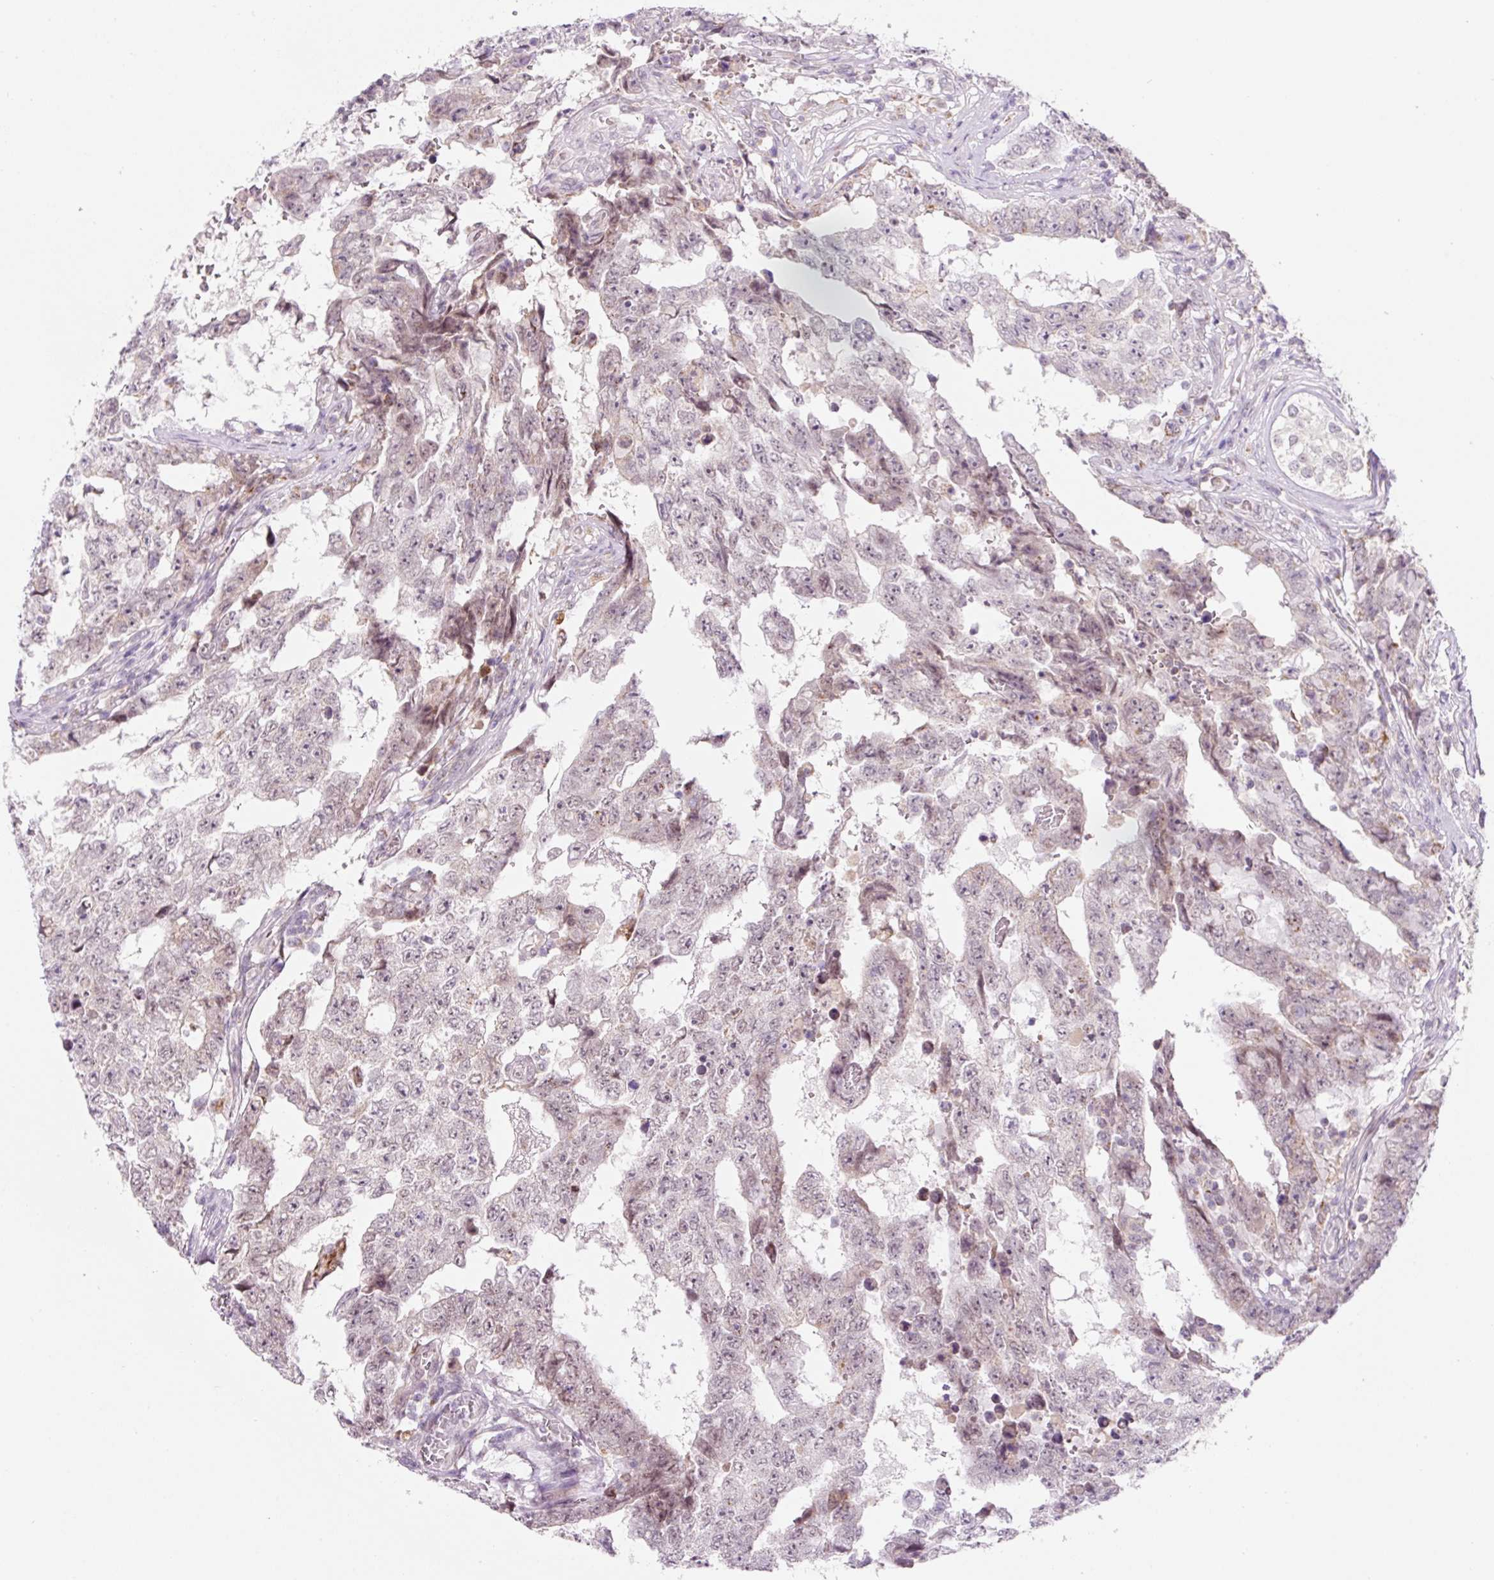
{"staining": {"intensity": "negative", "quantity": "none", "location": "none"}, "tissue": "testis cancer", "cell_type": "Tumor cells", "image_type": "cancer", "snomed": [{"axis": "morphology", "description": "Carcinoma, Embryonal, NOS"}, {"axis": "topography", "description": "Testis"}], "caption": "This is a micrograph of immunohistochemistry (IHC) staining of testis cancer, which shows no expression in tumor cells.", "gene": "PCK2", "patient": {"sex": "male", "age": 25}}